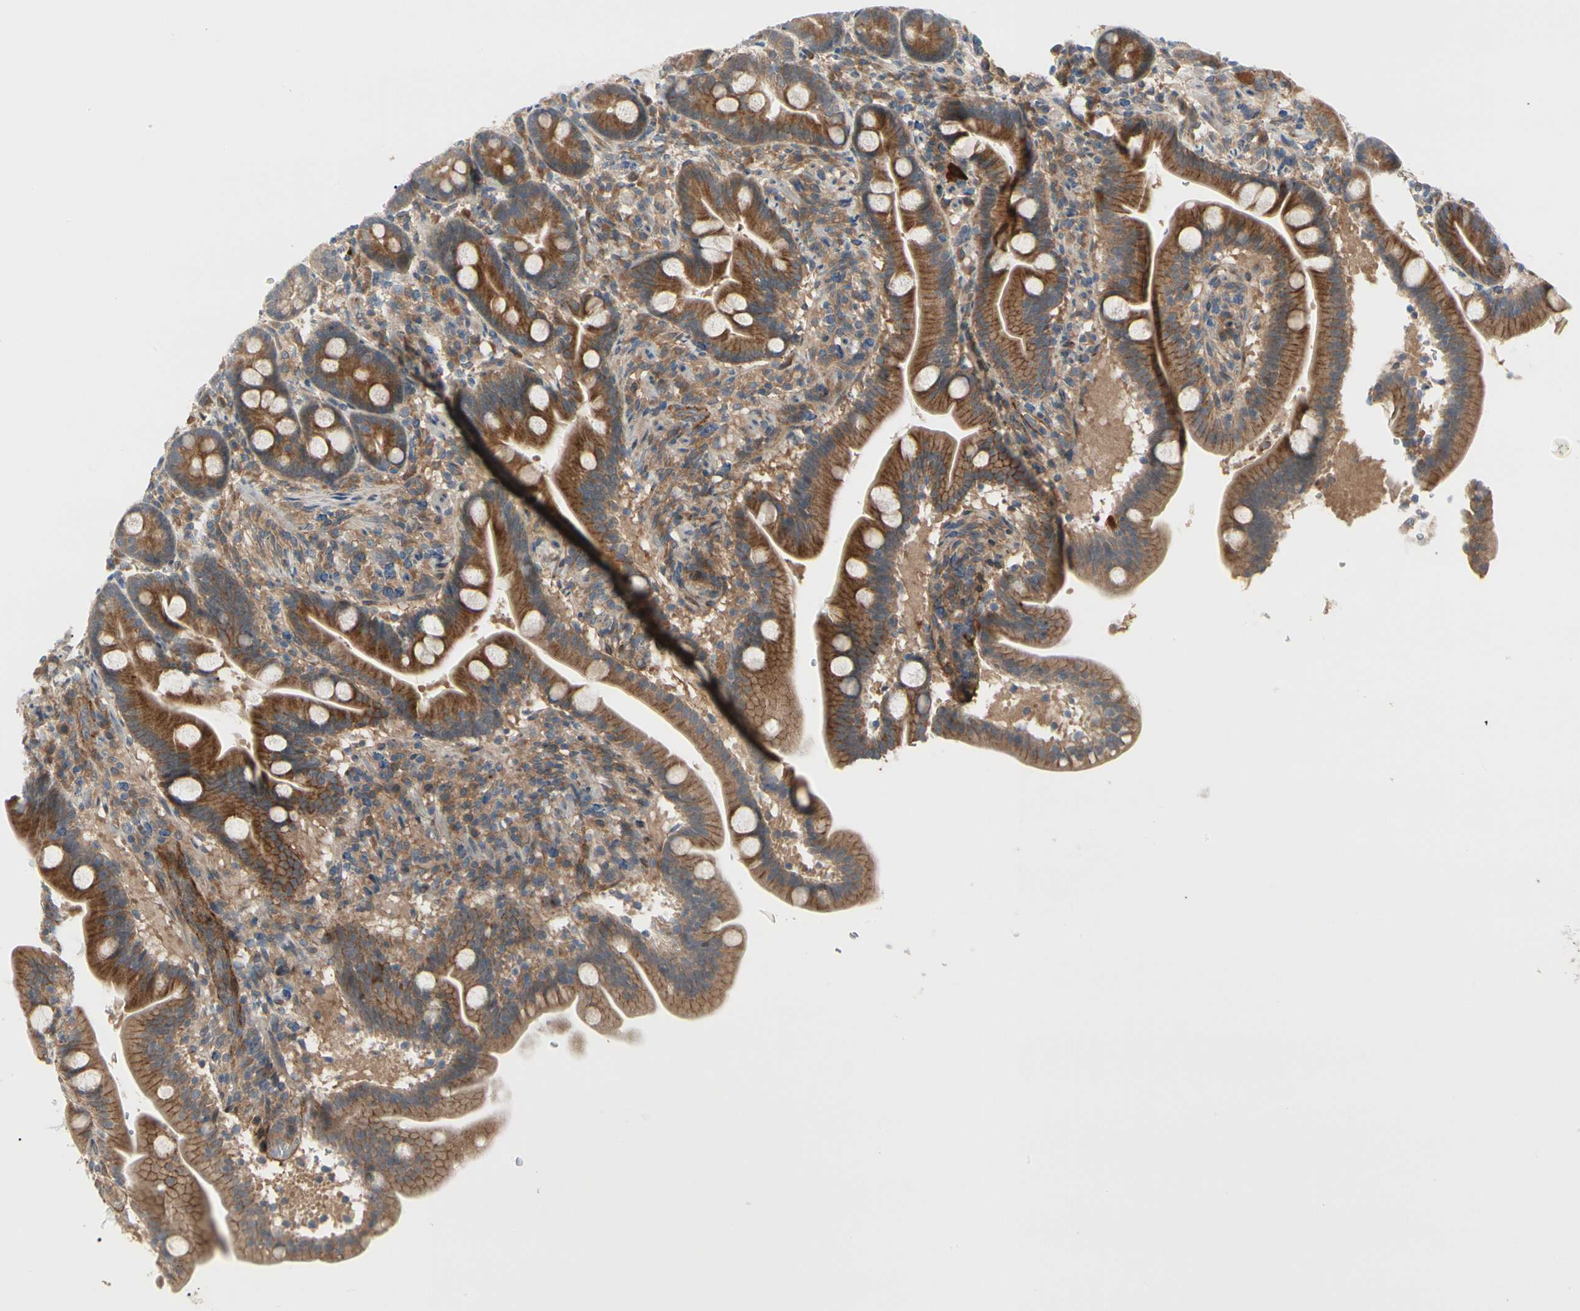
{"staining": {"intensity": "moderate", "quantity": ">75%", "location": "cytoplasmic/membranous"}, "tissue": "duodenum", "cell_type": "Glandular cells", "image_type": "normal", "snomed": [{"axis": "morphology", "description": "Normal tissue, NOS"}, {"axis": "topography", "description": "Duodenum"}], "caption": "A photomicrograph showing moderate cytoplasmic/membranous expression in about >75% of glandular cells in normal duodenum, as visualized by brown immunohistochemical staining.", "gene": "F2R", "patient": {"sex": "male", "age": 54}}